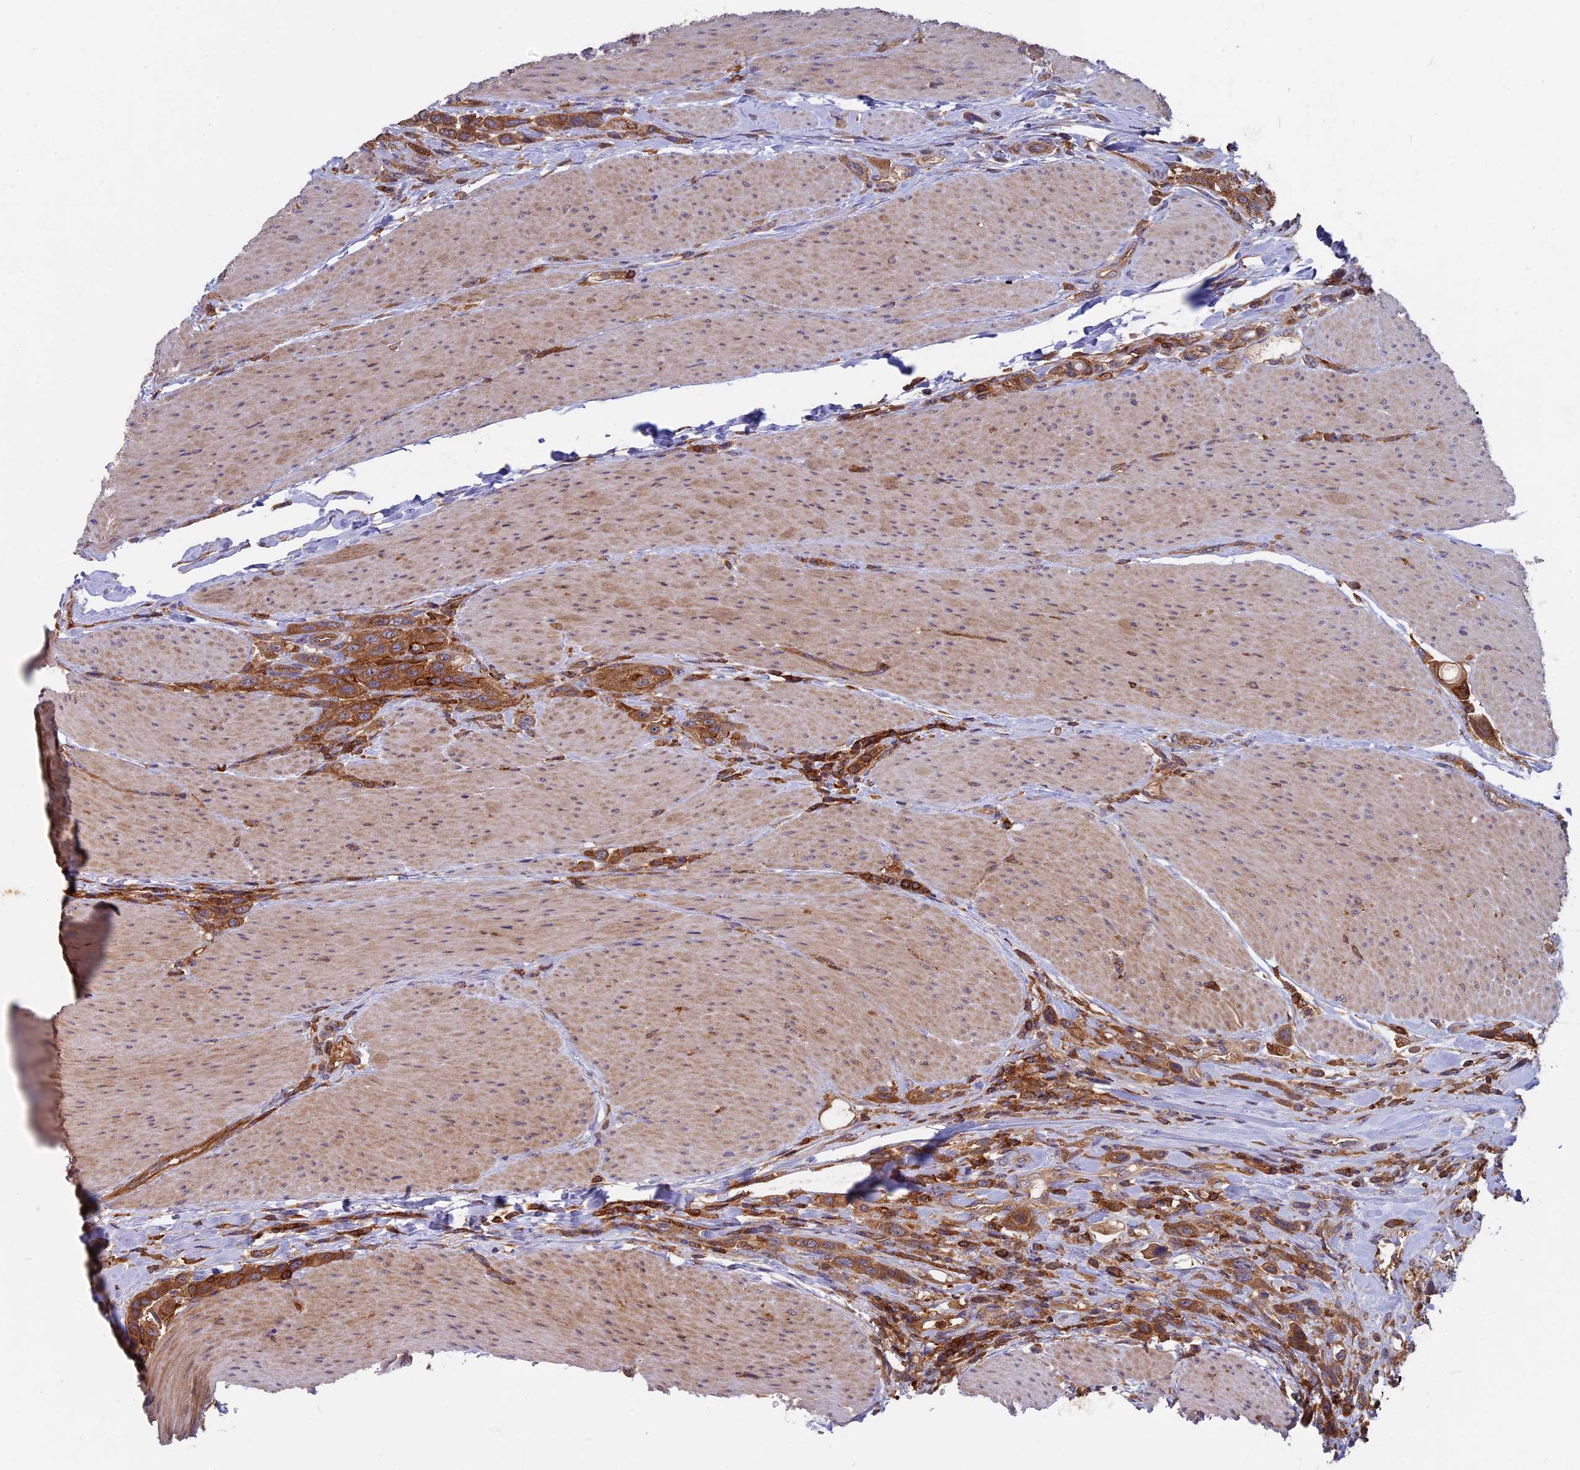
{"staining": {"intensity": "moderate", "quantity": ">75%", "location": "cytoplasmic/membranous"}, "tissue": "urothelial cancer", "cell_type": "Tumor cells", "image_type": "cancer", "snomed": [{"axis": "morphology", "description": "Urothelial carcinoma, High grade"}, {"axis": "topography", "description": "Urinary bladder"}], "caption": "An immunohistochemistry (IHC) image of tumor tissue is shown. Protein staining in brown labels moderate cytoplasmic/membranous positivity in urothelial cancer within tumor cells. The protein of interest is stained brown, and the nuclei are stained in blue (DAB IHC with brightfield microscopy, high magnification).", "gene": "MYO9B", "patient": {"sex": "male", "age": 50}}